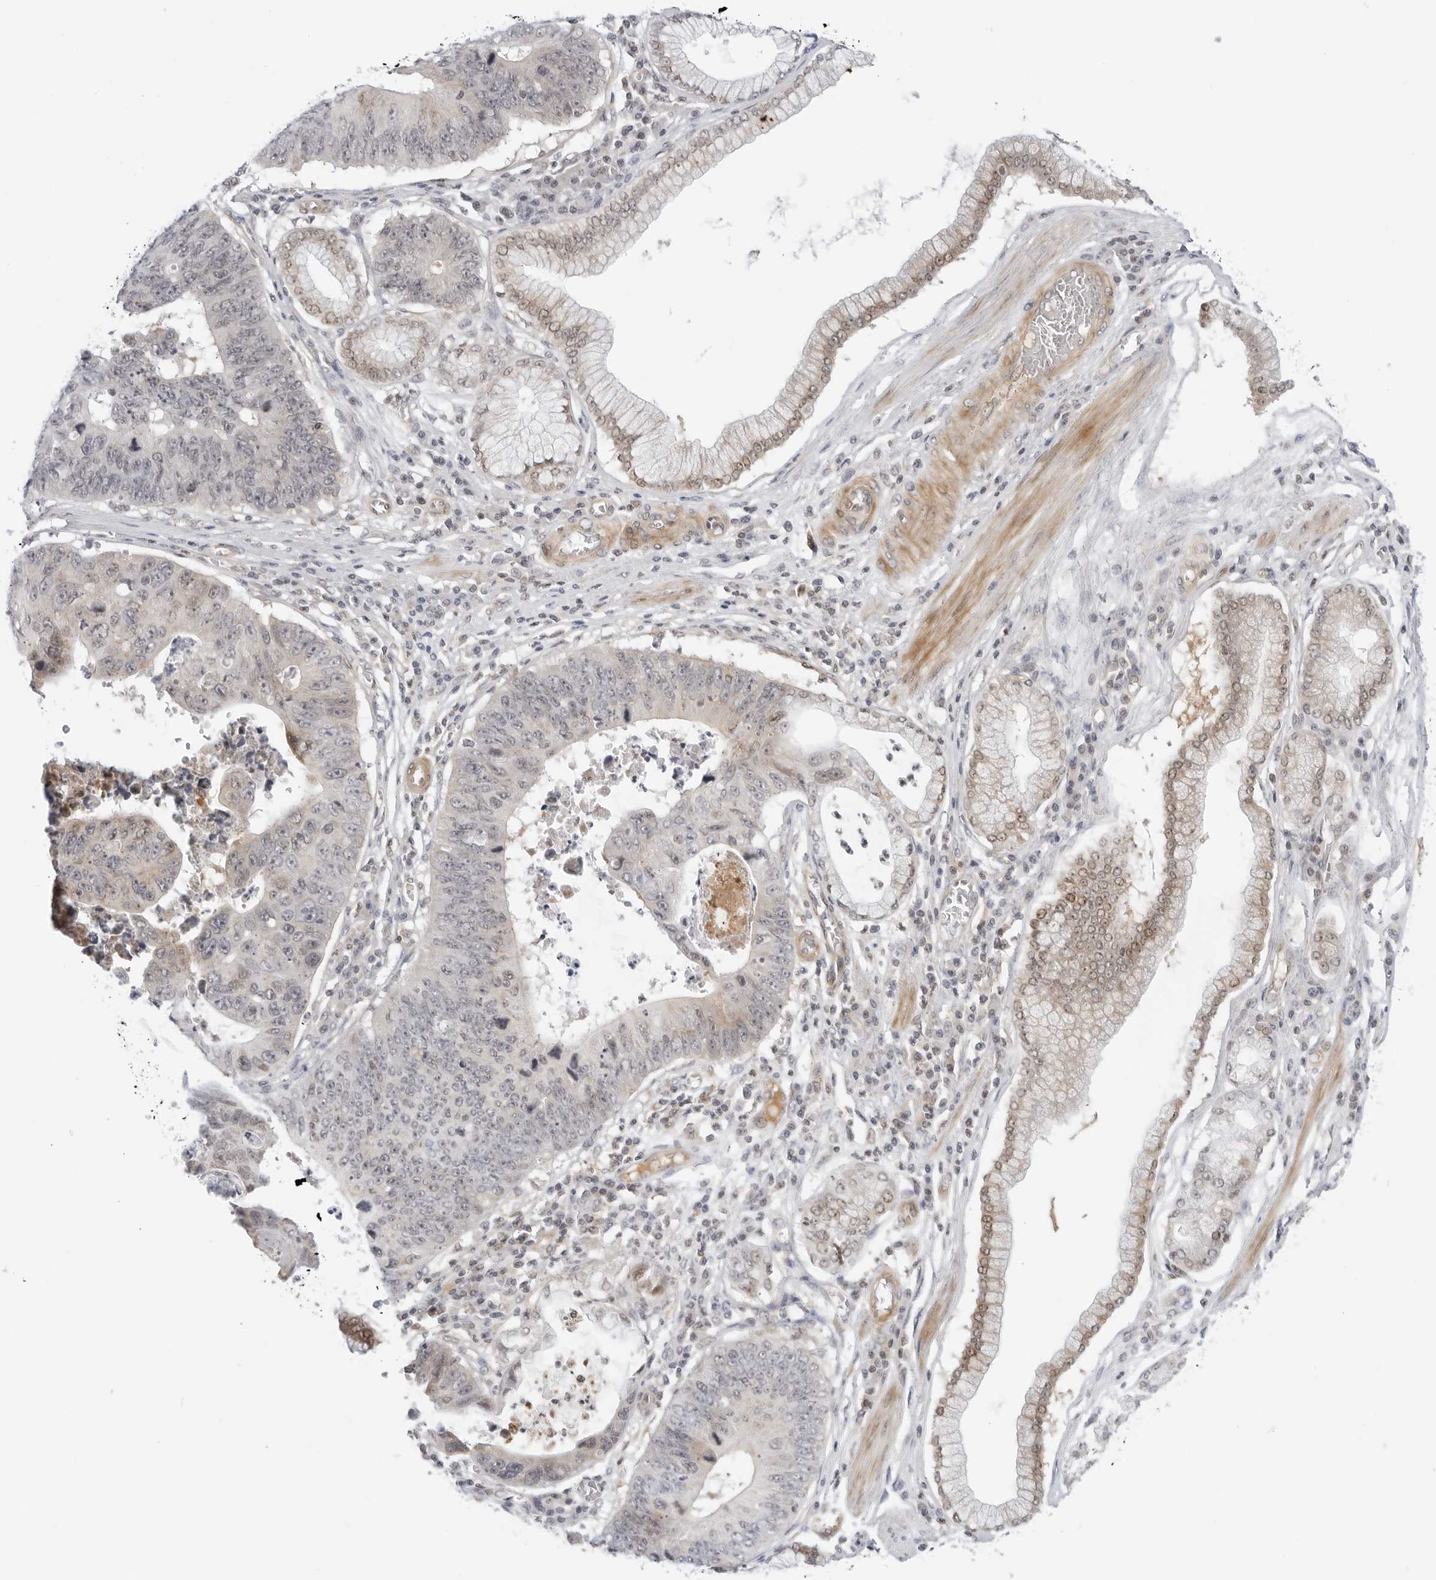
{"staining": {"intensity": "negative", "quantity": "none", "location": "none"}, "tissue": "stomach cancer", "cell_type": "Tumor cells", "image_type": "cancer", "snomed": [{"axis": "morphology", "description": "Adenocarcinoma, NOS"}, {"axis": "topography", "description": "Stomach"}], "caption": "Immunohistochemical staining of human stomach cancer shows no significant expression in tumor cells. The staining is performed using DAB brown chromogen with nuclei counter-stained in using hematoxylin.", "gene": "SUGCT", "patient": {"sex": "male", "age": 59}}